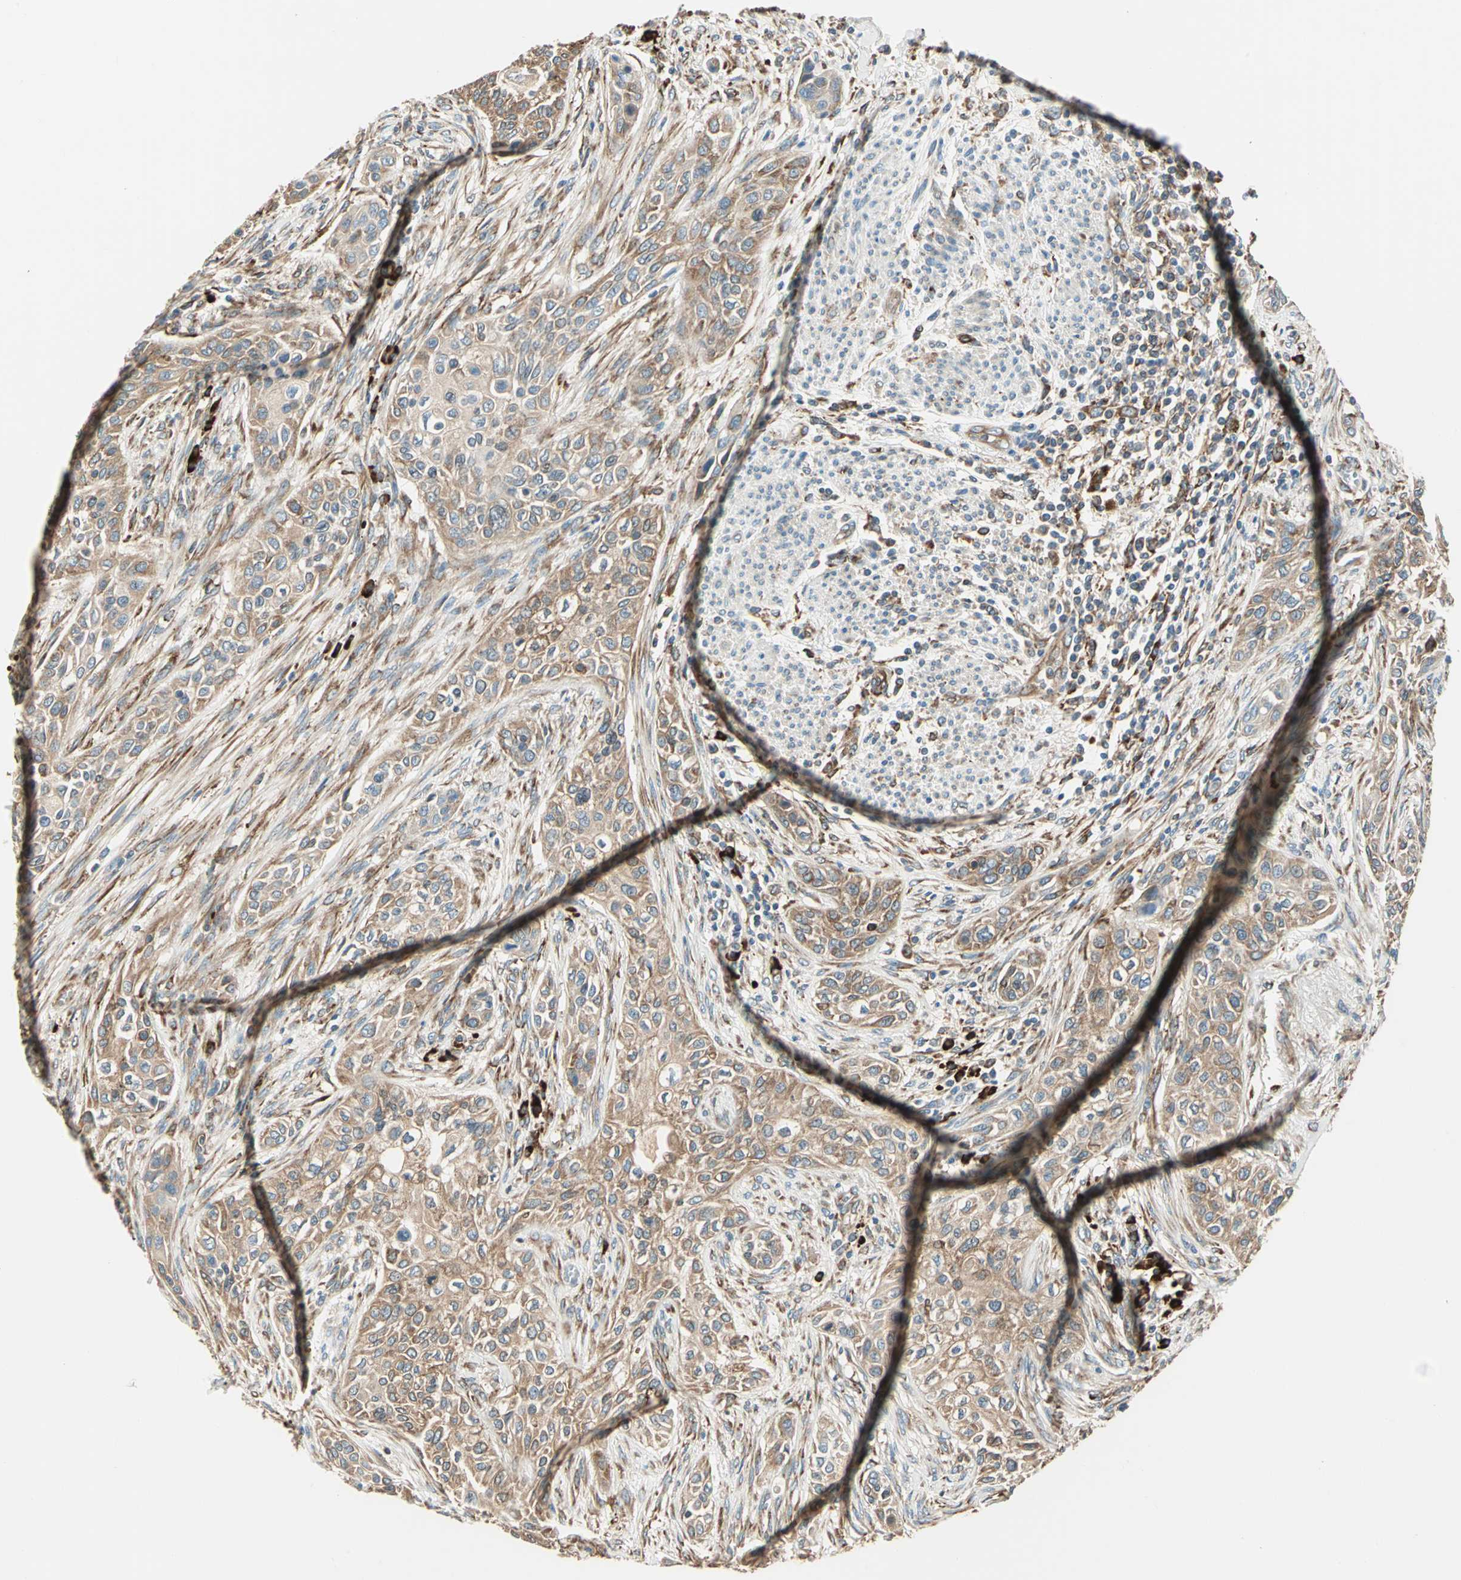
{"staining": {"intensity": "moderate", "quantity": ">75%", "location": "cytoplasmic/membranous"}, "tissue": "urothelial cancer", "cell_type": "Tumor cells", "image_type": "cancer", "snomed": [{"axis": "morphology", "description": "Urothelial carcinoma, High grade"}, {"axis": "topography", "description": "Urinary bladder"}], "caption": "Tumor cells reveal moderate cytoplasmic/membranous positivity in approximately >75% of cells in urothelial cancer.", "gene": "PDIA4", "patient": {"sex": "male", "age": 74}}